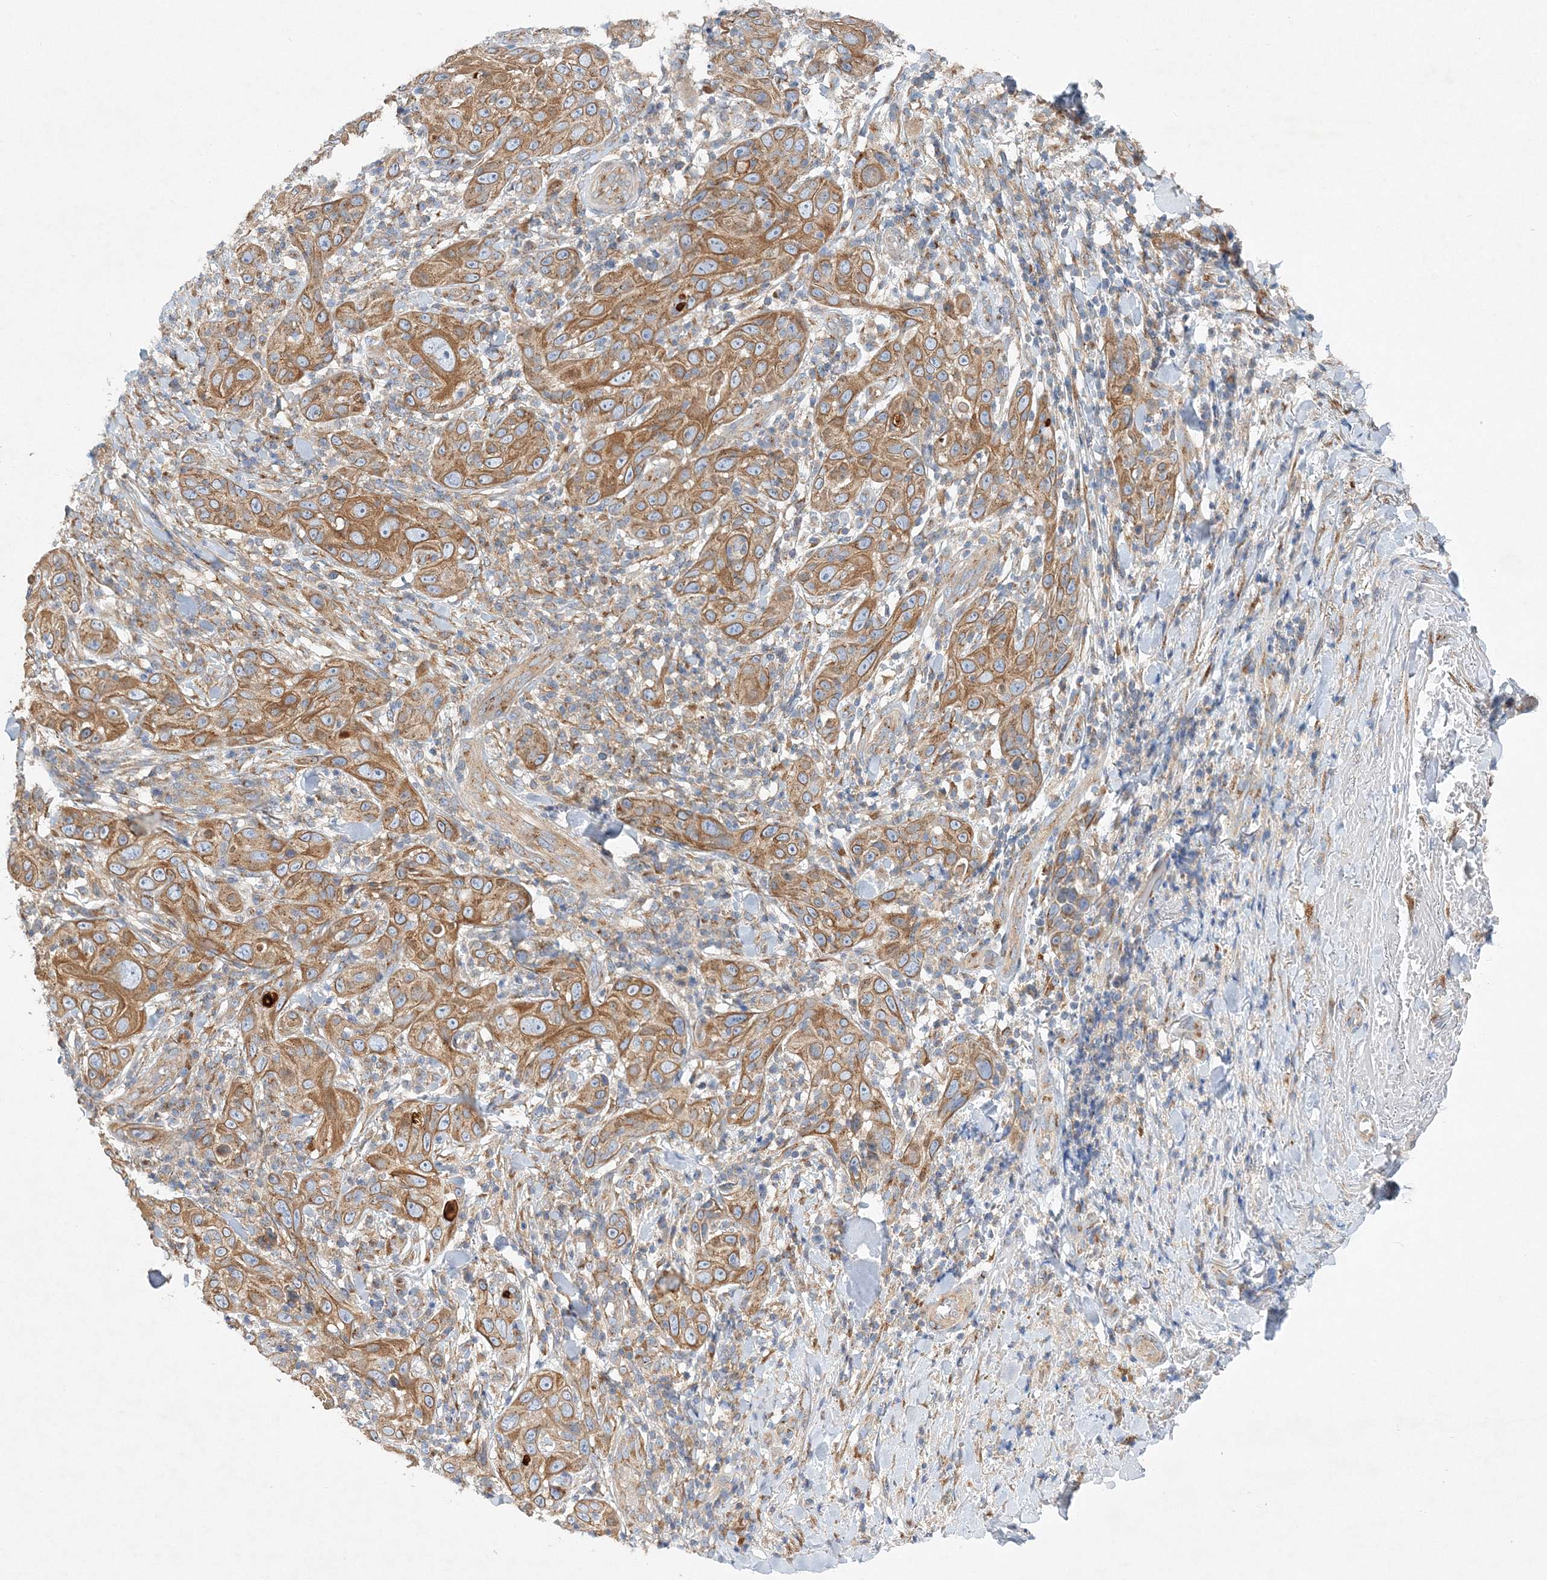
{"staining": {"intensity": "moderate", "quantity": ">75%", "location": "cytoplasmic/membranous"}, "tissue": "skin cancer", "cell_type": "Tumor cells", "image_type": "cancer", "snomed": [{"axis": "morphology", "description": "Squamous cell carcinoma, NOS"}, {"axis": "topography", "description": "Skin"}], "caption": "The immunohistochemical stain labels moderate cytoplasmic/membranous positivity in tumor cells of skin cancer (squamous cell carcinoma) tissue. (IHC, brightfield microscopy, high magnification).", "gene": "SEC23IP", "patient": {"sex": "female", "age": 88}}